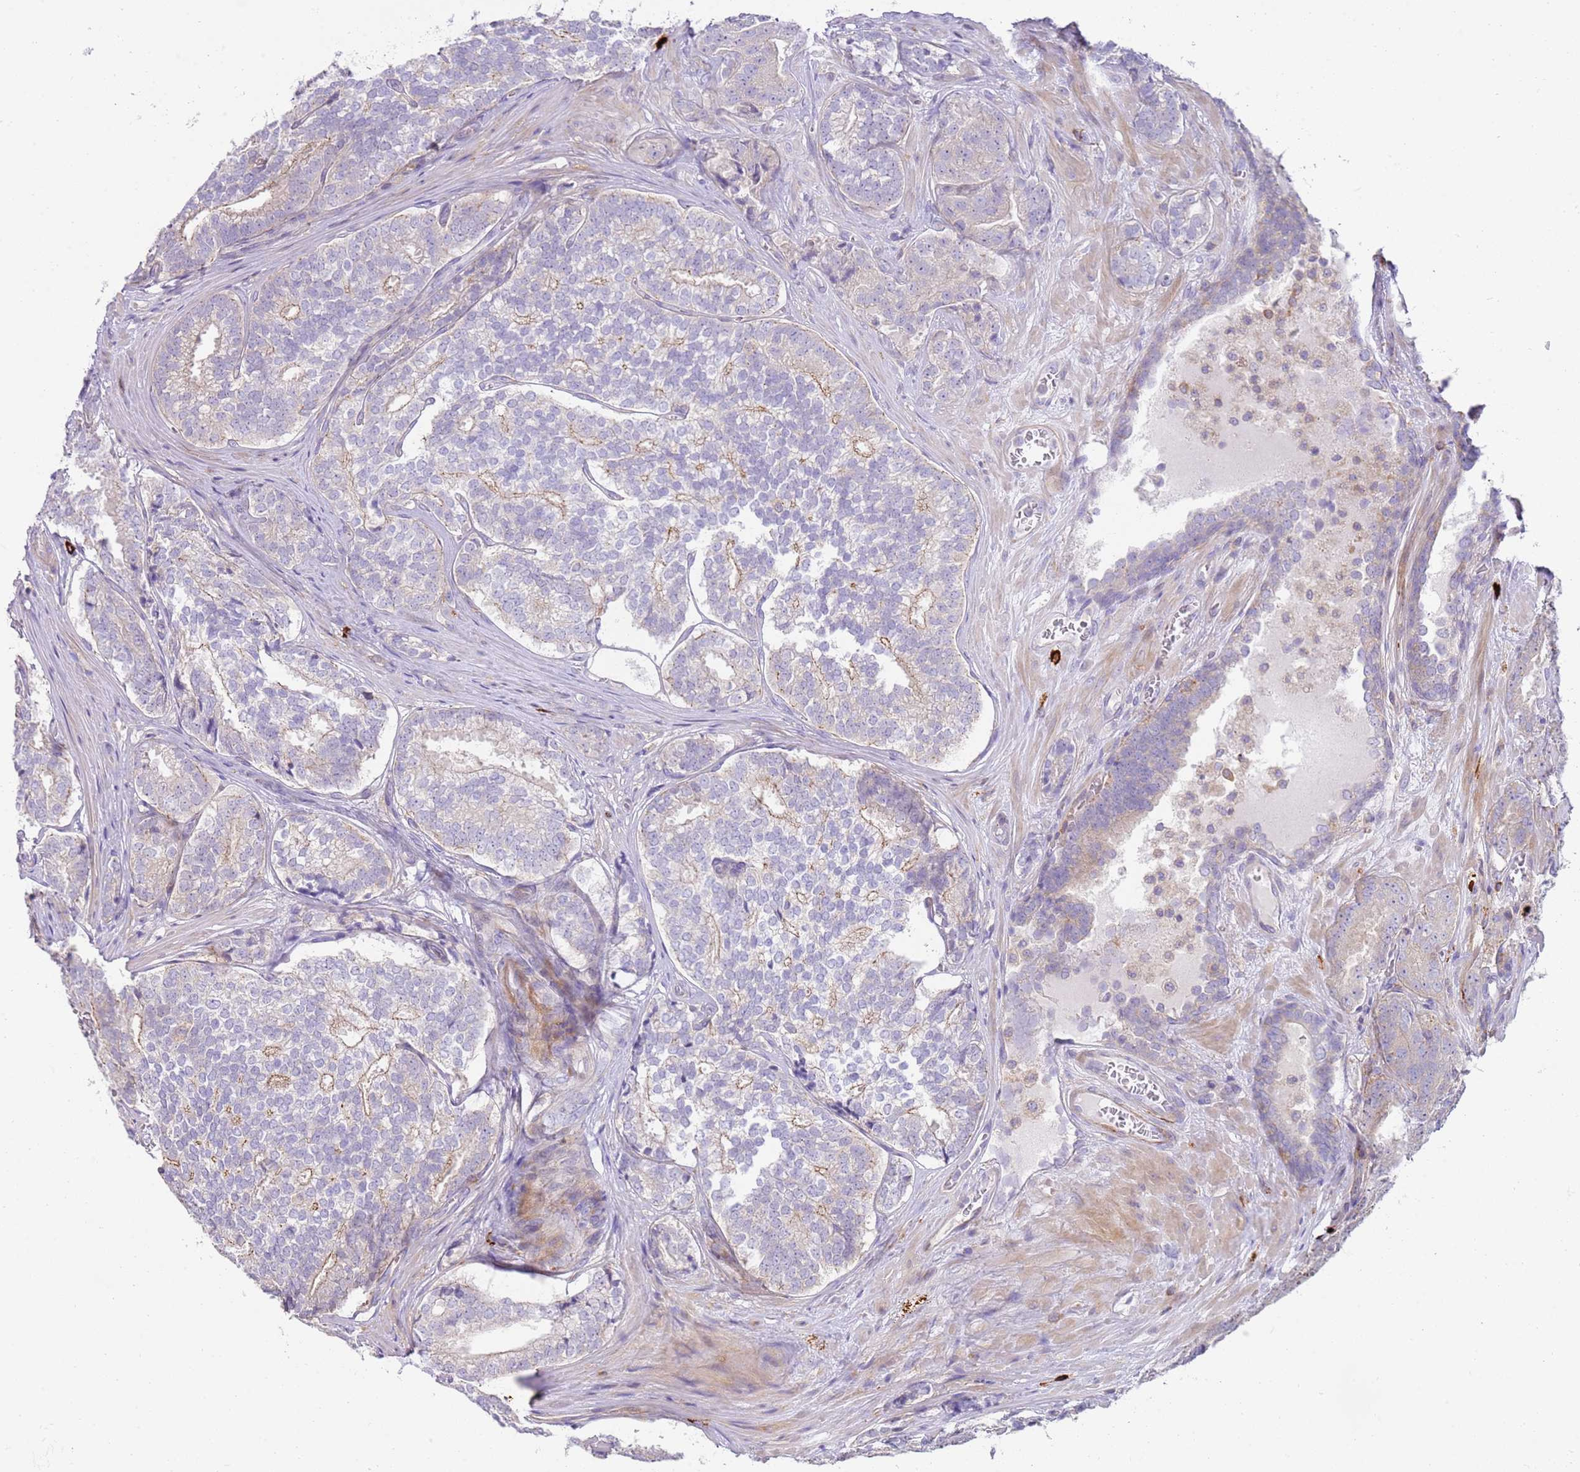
{"staining": {"intensity": "negative", "quantity": "none", "location": "none"}, "tissue": "prostate cancer", "cell_type": "Tumor cells", "image_type": "cancer", "snomed": [{"axis": "morphology", "description": "Adenocarcinoma, High grade"}, {"axis": "topography", "description": "Prostate"}], "caption": "Prostate cancer (high-grade adenocarcinoma) was stained to show a protein in brown. There is no significant expression in tumor cells. (Brightfield microscopy of DAB immunohistochemistry at high magnification).", "gene": "FPR1", "patient": {"sex": "male", "age": 63}}